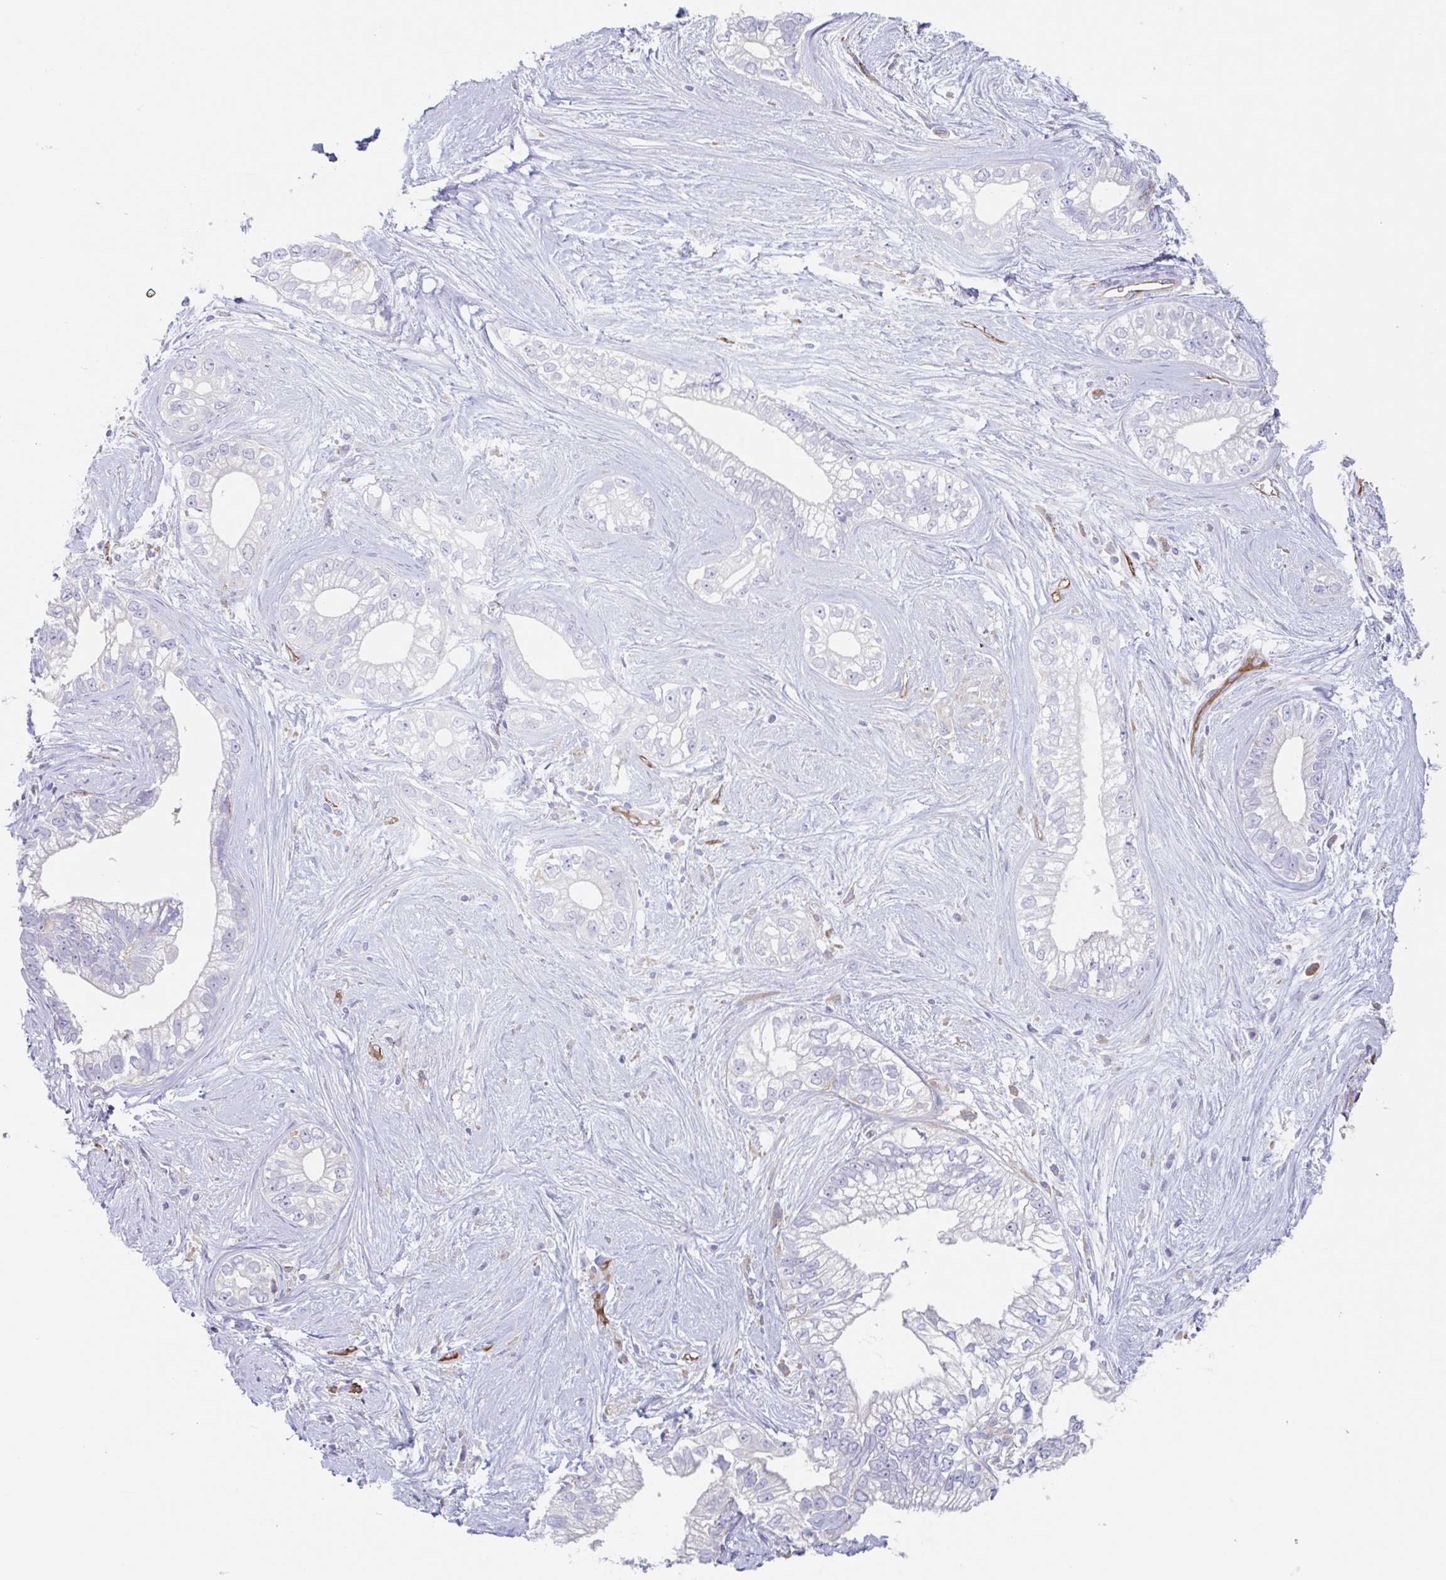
{"staining": {"intensity": "negative", "quantity": "none", "location": "none"}, "tissue": "pancreatic cancer", "cell_type": "Tumor cells", "image_type": "cancer", "snomed": [{"axis": "morphology", "description": "Adenocarcinoma, NOS"}, {"axis": "topography", "description": "Pancreas"}], "caption": "Micrograph shows no significant protein expression in tumor cells of adenocarcinoma (pancreatic). The staining was performed using DAB (3,3'-diaminobenzidine) to visualize the protein expression in brown, while the nuclei were stained in blue with hematoxylin (Magnification: 20x).", "gene": "EHD4", "patient": {"sex": "male", "age": 70}}